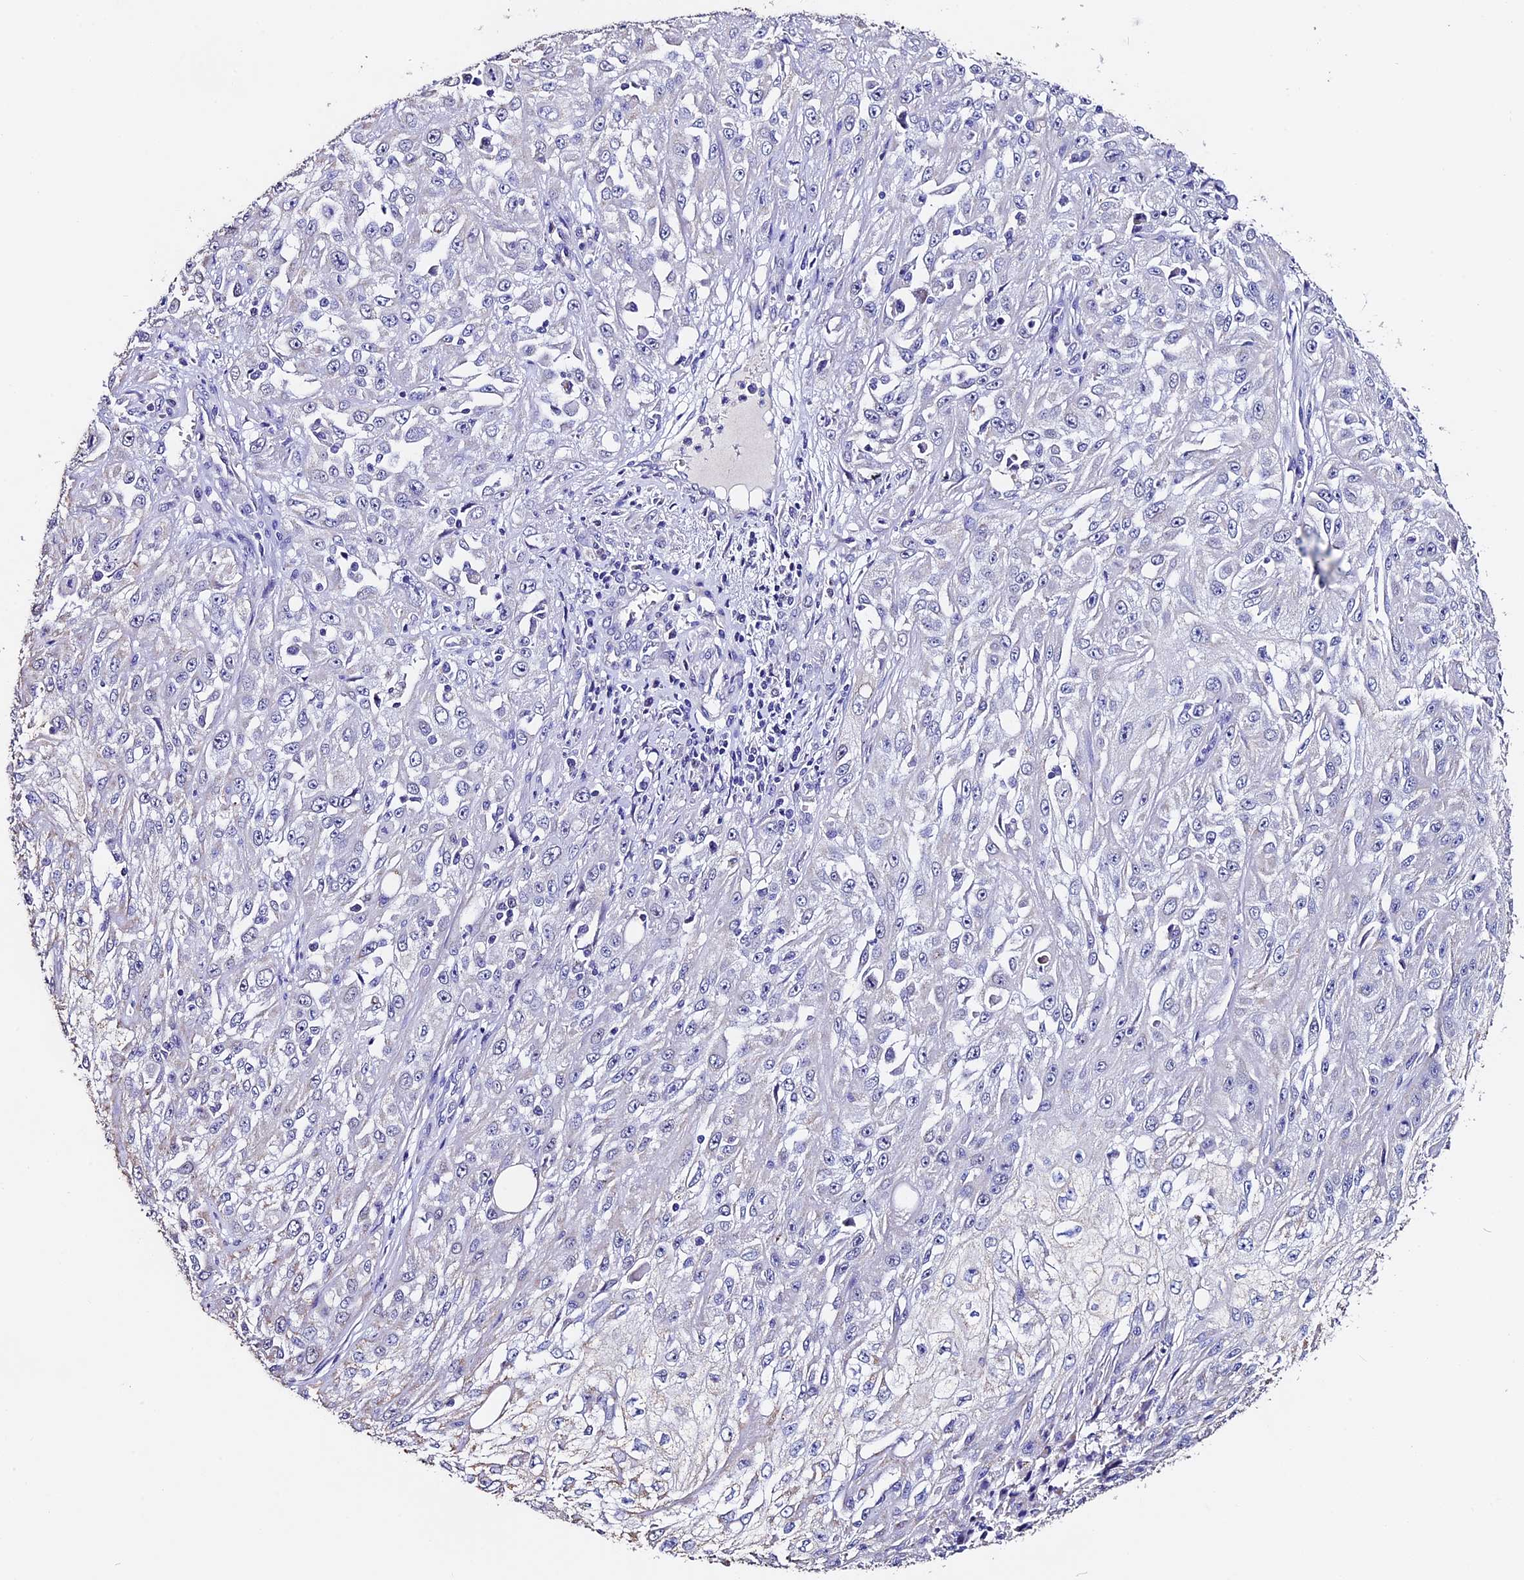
{"staining": {"intensity": "negative", "quantity": "none", "location": "none"}, "tissue": "skin cancer", "cell_type": "Tumor cells", "image_type": "cancer", "snomed": [{"axis": "morphology", "description": "Squamous cell carcinoma, NOS"}, {"axis": "morphology", "description": "Squamous cell carcinoma, metastatic, NOS"}, {"axis": "topography", "description": "Skin"}, {"axis": "topography", "description": "Lymph node"}], "caption": "Human skin metastatic squamous cell carcinoma stained for a protein using immunohistochemistry (IHC) shows no staining in tumor cells.", "gene": "FBXW9", "patient": {"sex": "male", "age": 75}}